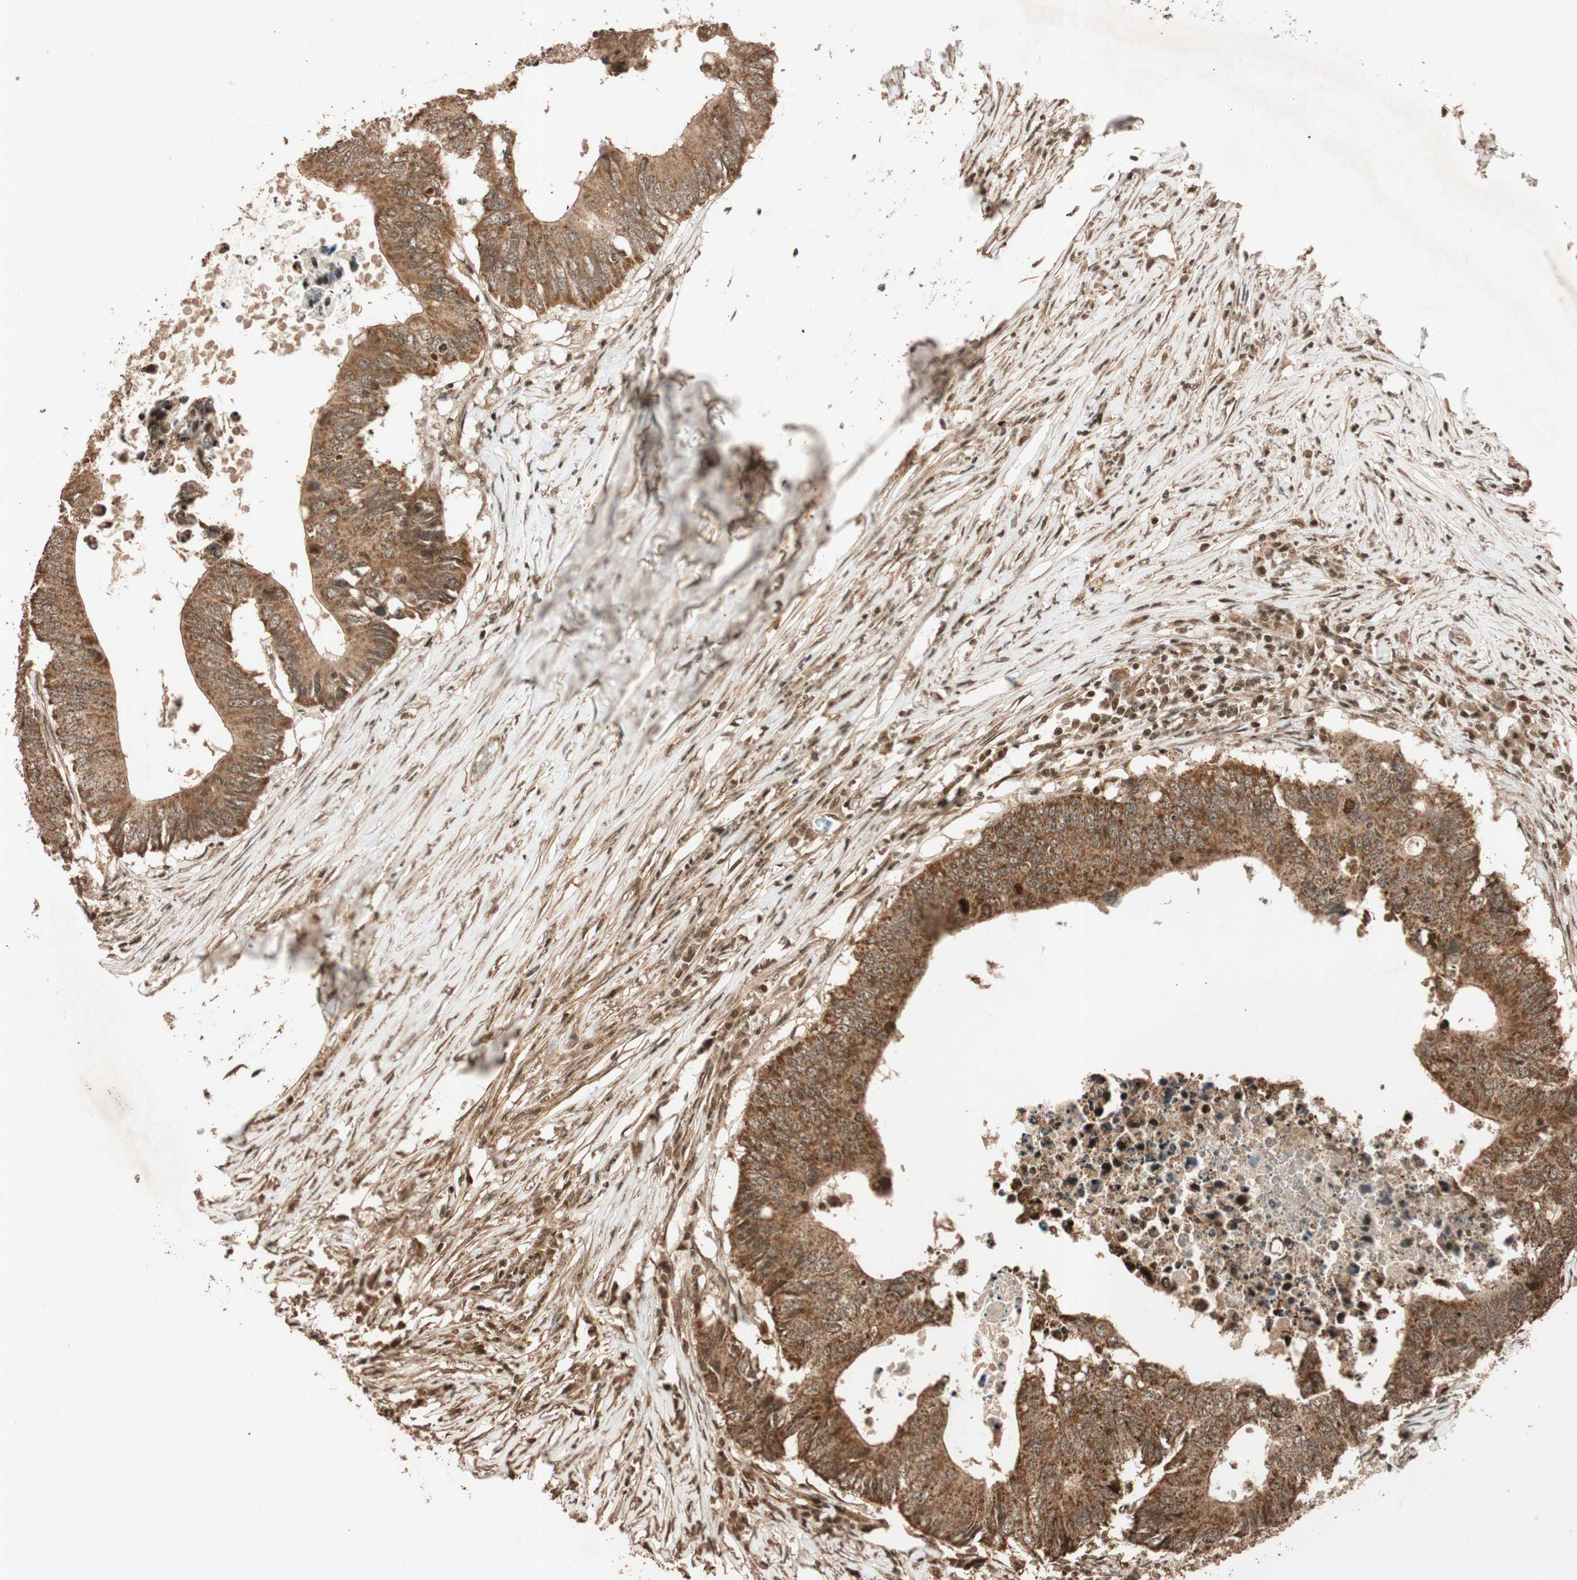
{"staining": {"intensity": "strong", "quantity": ">75%", "location": "cytoplasmic/membranous"}, "tissue": "colorectal cancer", "cell_type": "Tumor cells", "image_type": "cancer", "snomed": [{"axis": "morphology", "description": "Adenocarcinoma, NOS"}, {"axis": "topography", "description": "Colon"}], "caption": "Adenocarcinoma (colorectal) was stained to show a protein in brown. There is high levels of strong cytoplasmic/membranous positivity in approximately >75% of tumor cells.", "gene": "ALKBH5", "patient": {"sex": "male", "age": 71}}